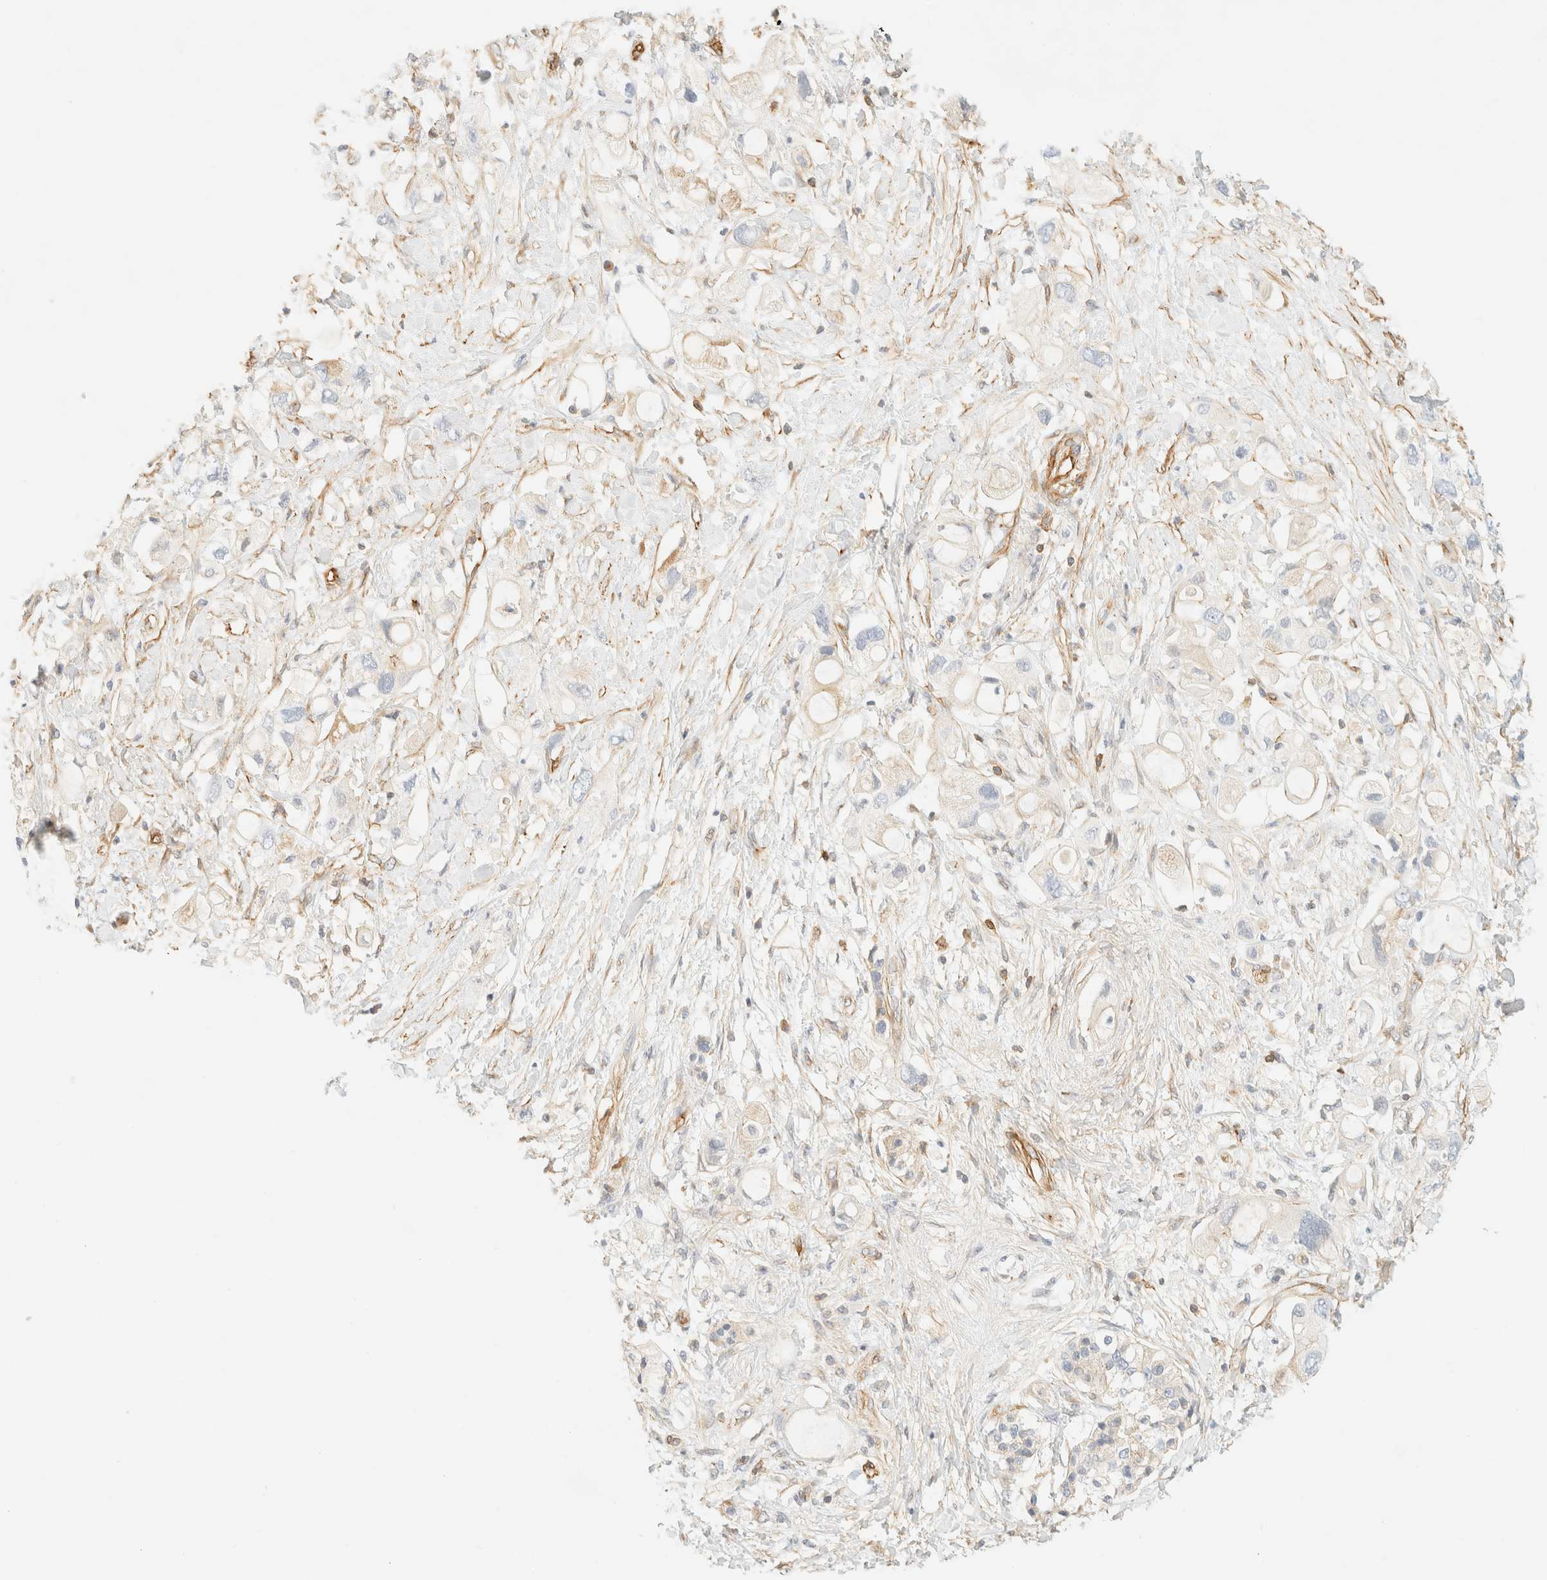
{"staining": {"intensity": "negative", "quantity": "none", "location": "none"}, "tissue": "pancreatic cancer", "cell_type": "Tumor cells", "image_type": "cancer", "snomed": [{"axis": "morphology", "description": "Adenocarcinoma, NOS"}, {"axis": "topography", "description": "Pancreas"}], "caption": "An image of human adenocarcinoma (pancreatic) is negative for staining in tumor cells. The staining was performed using DAB (3,3'-diaminobenzidine) to visualize the protein expression in brown, while the nuclei were stained in blue with hematoxylin (Magnification: 20x).", "gene": "OTOP2", "patient": {"sex": "female", "age": 56}}